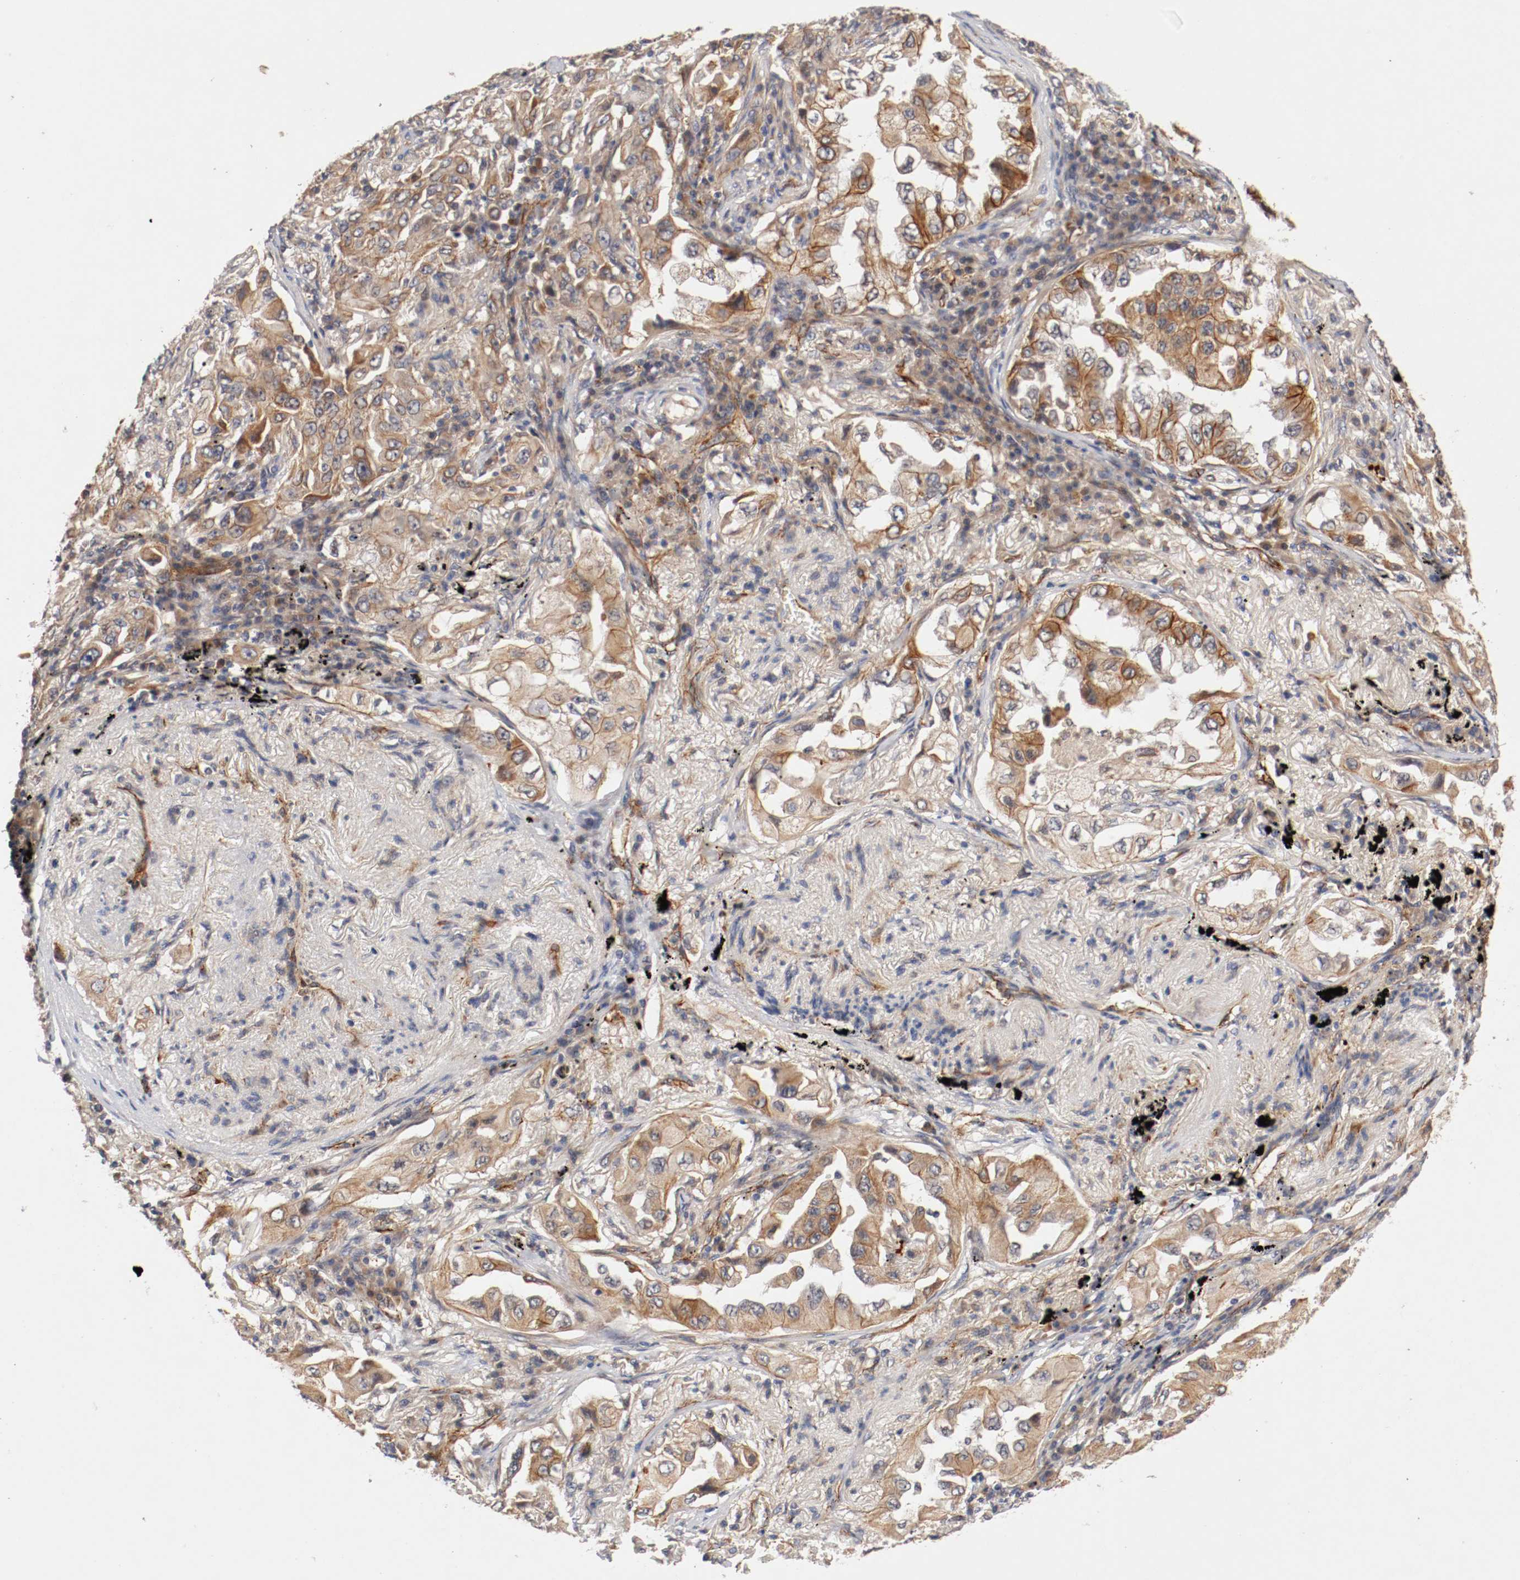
{"staining": {"intensity": "moderate", "quantity": ">75%", "location": "cytoplasmic/membranous"}, "tissue": "lung cancer", "cell_type": "Tumor cells", "image_type": "cancer", "snomed": [{"axis": "morphology", "description": "Adenocarcinoma, NOS"}, {"axis": "topography", "description": "Lung"}], "caption": "Moderate cytoplasmic/membranous staining is appreciated in approximately >75% of tumor cells in lung cancer. The staining is performed using DAB (3,3'-diaminobenzidine) brown chromogen to label protein expression. The nuclei are counter-stained blue using hematoxylin.", "gene": "TYK2", "patient": {"sex": "female", "age": 65}}